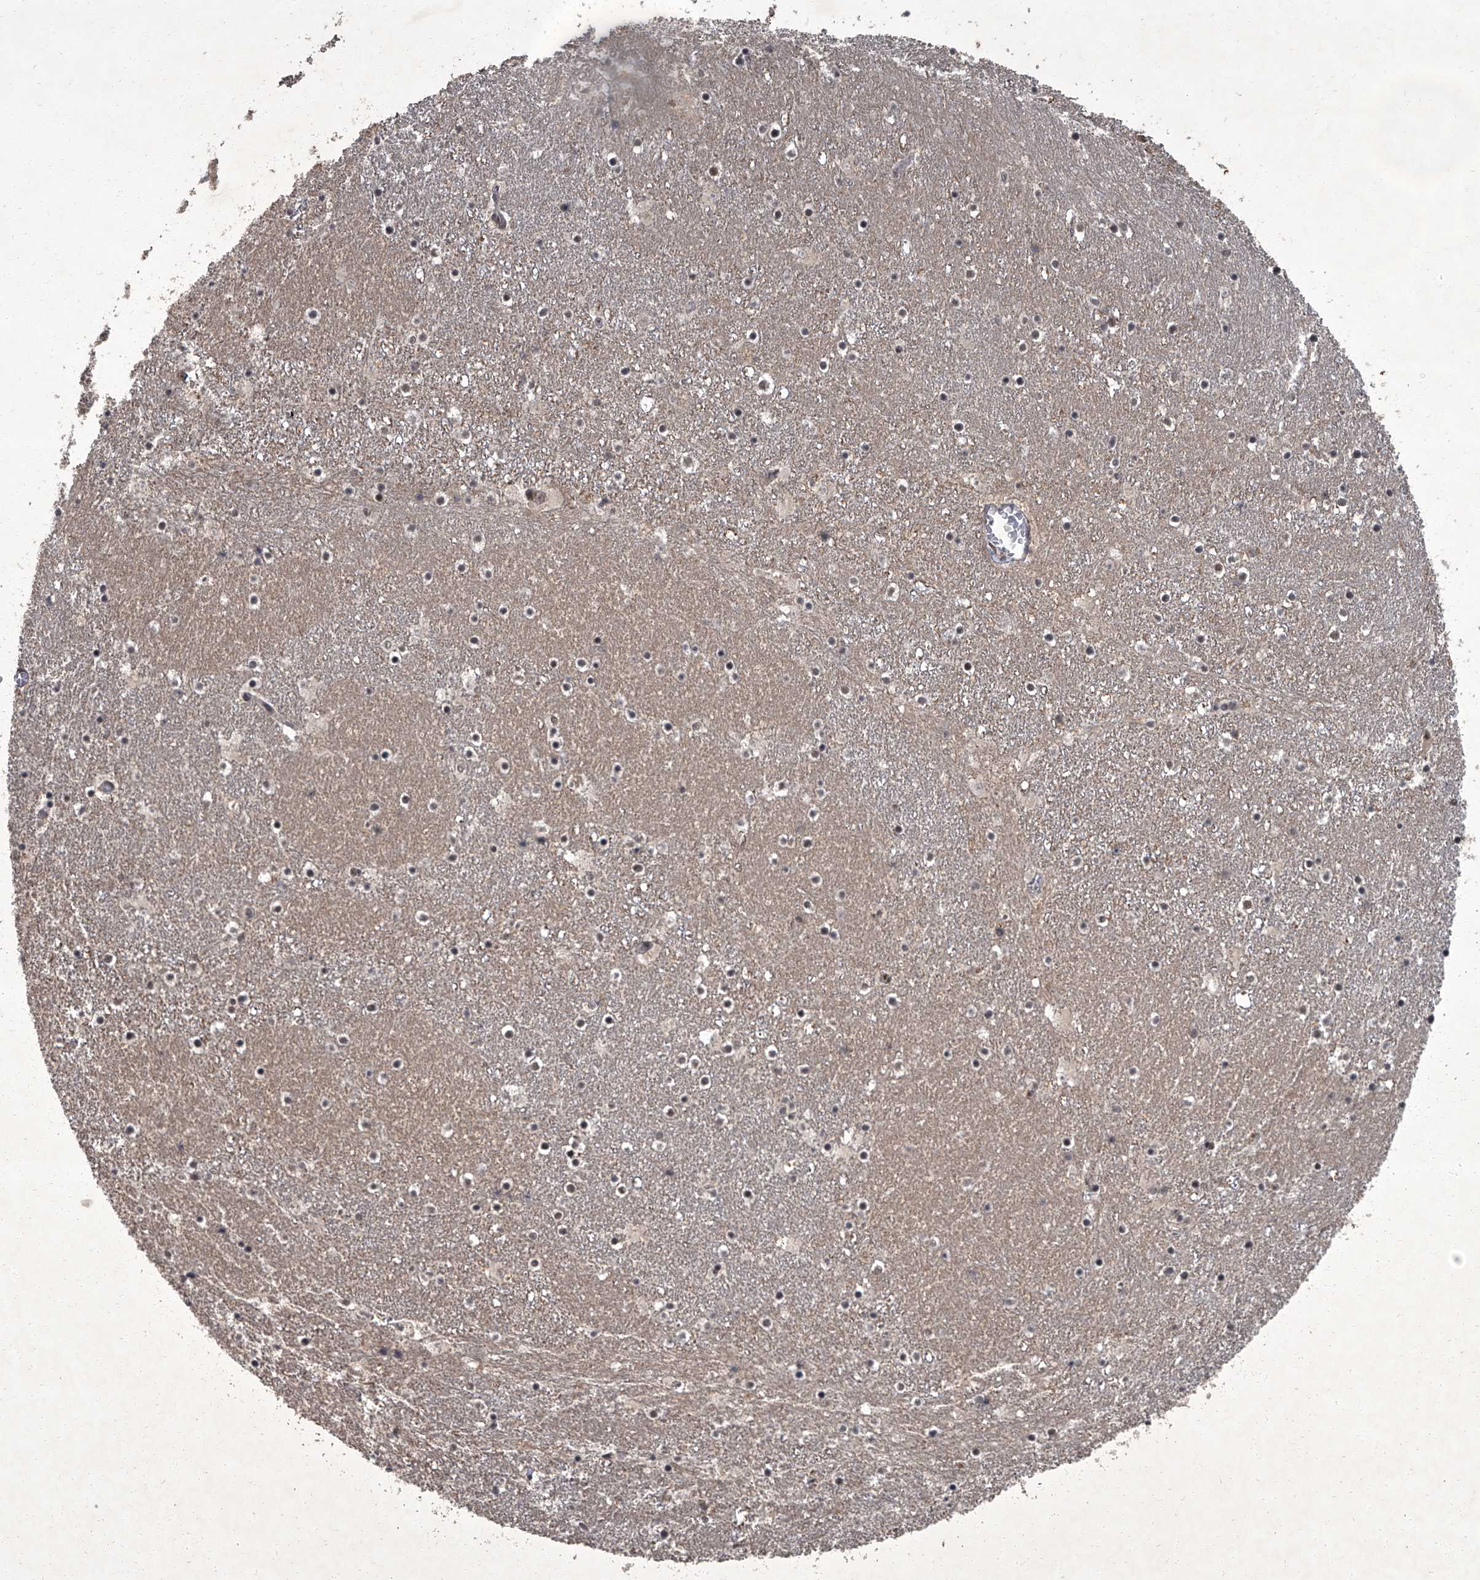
{"staining": {"intensity": "strong", "quantity": "<25%", "location": "nuclear"}, "tissue": "caudate", "cell_type": "Glial cells", "image_type": "normal", "snomed": [{"axis": "morphology", "description": "Normal tissue, NOS"}, {"axis": "topography", "description": "Lateral ventricle wall"}], "caption": "Protein positivity by immunohistochemistry shows strong nuclear staining in about <25% of glial cells in normal caudate.", "gene": "ZNF518B", "patient": {"sex": "male", "age": 45}}